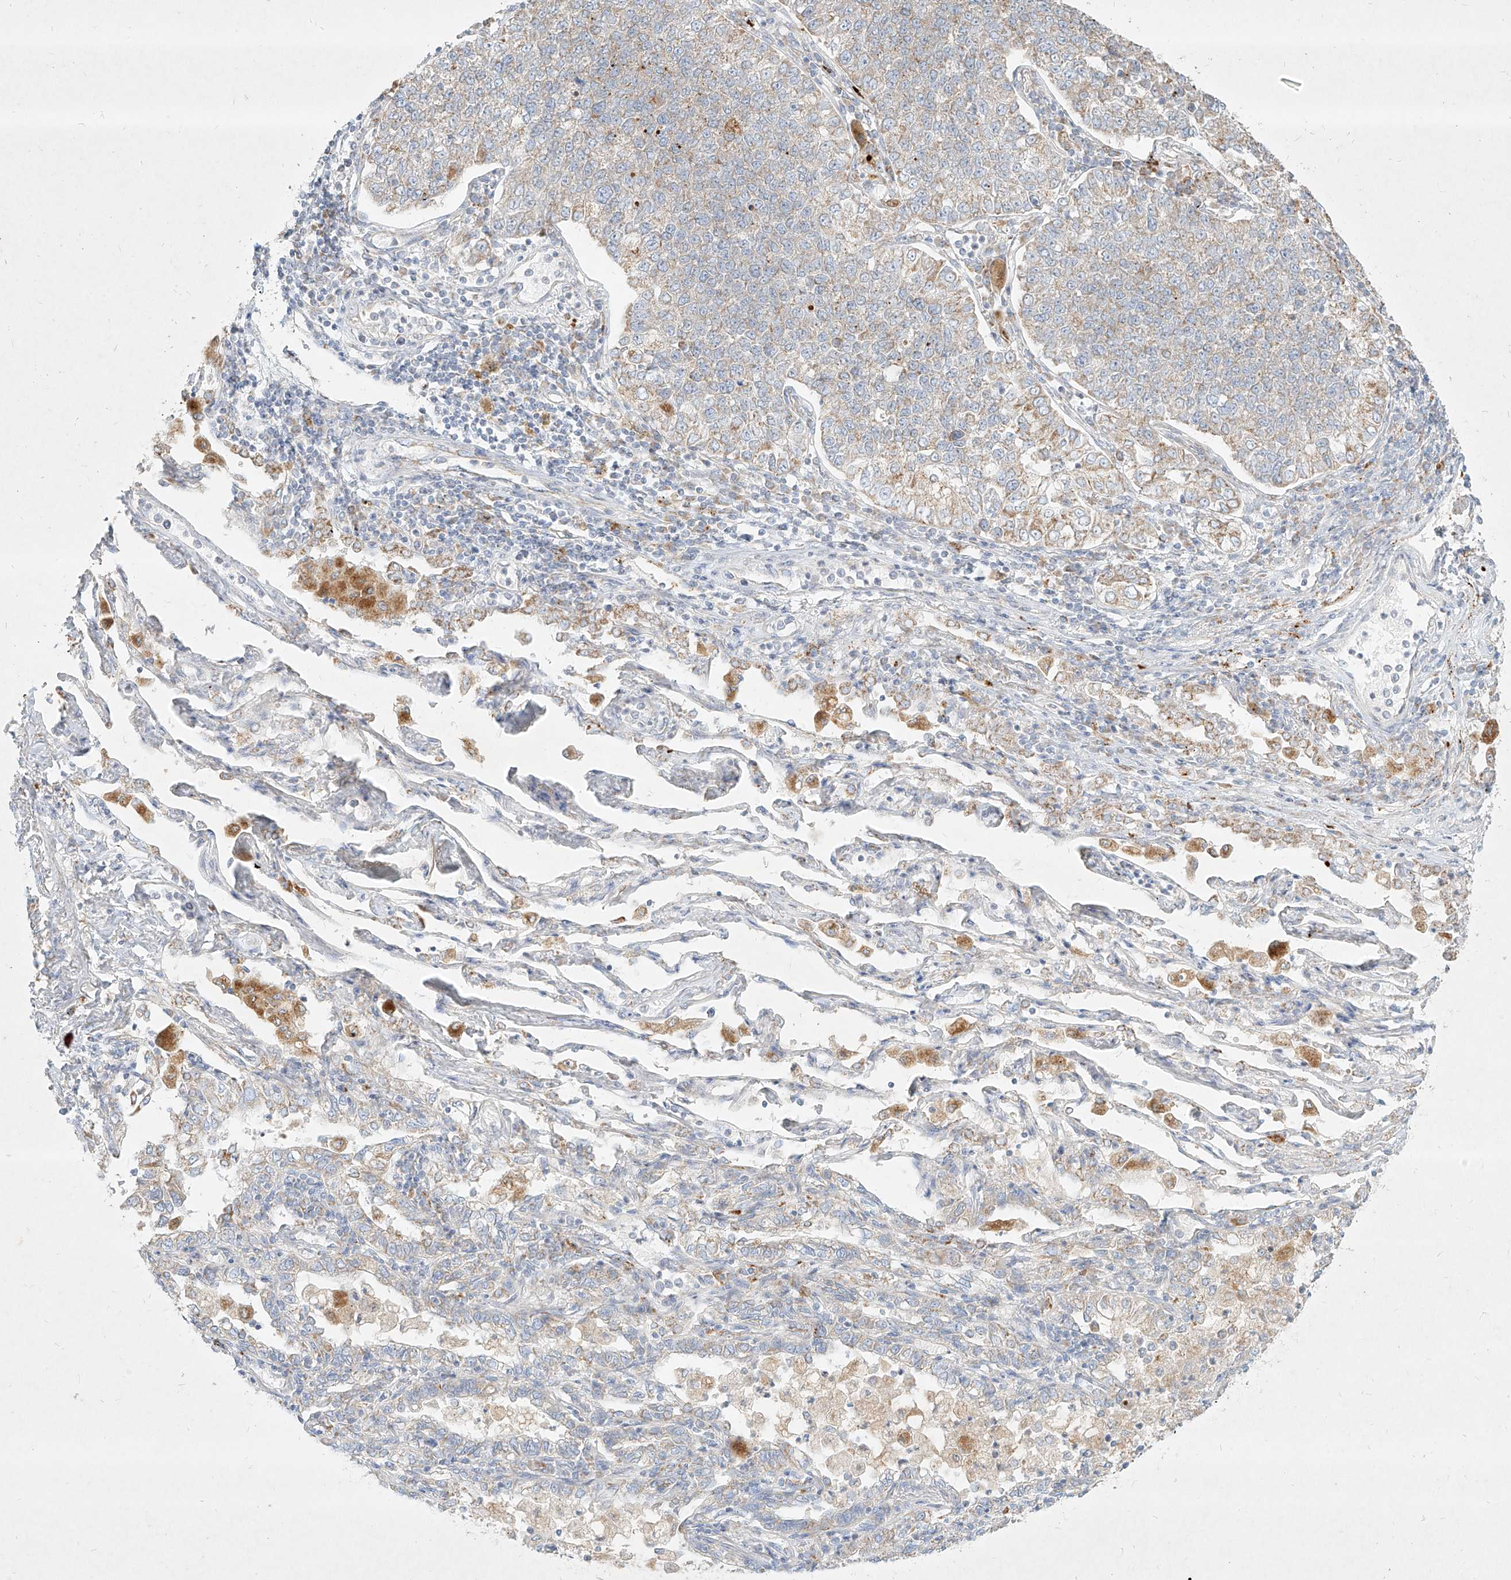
{"staining": {"intensity": "weak", "quantity": "25%-75%", "location": "cytoplasmic/membranous"}, "tissue": "lung cancer", "cell_type": "Tumor cells", "image_type": "cancer", "snomed": [{"axis": "morphology", "description": "Adenocarcinoma, NOS"}, {"axis": "topography", "description": "Lung"}], "caption": "About 25%-75% of tumor cells in adenocarcinoma (lung) demonstrate weak cytoplasmic/membranous protein staining as visualized by brown immunohistochemical staining.", "gene": "MTX2", "patient": {"sex": "male", "age": 49}}